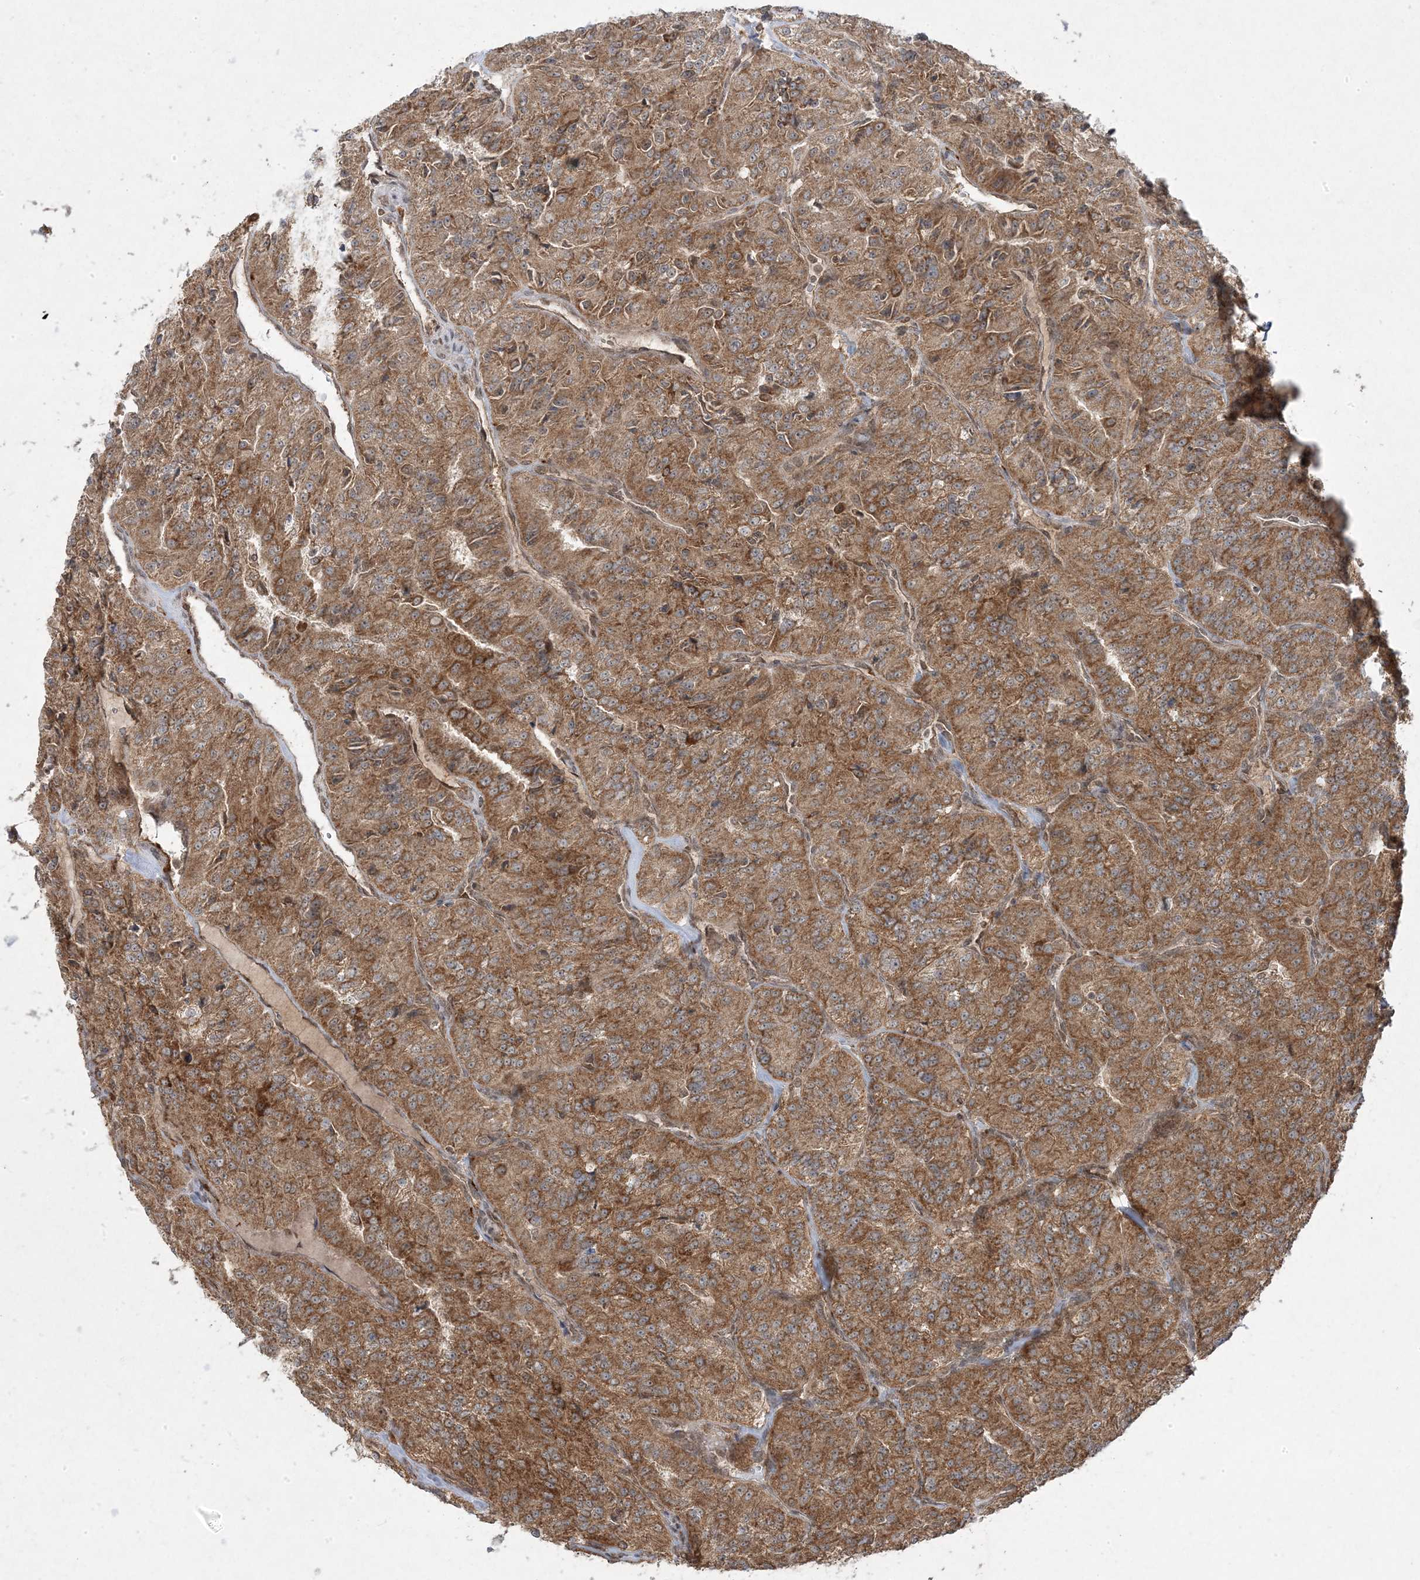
{"staining": {"intensity": "moderate", "quantity": ">75%", "location": "cytoplasmic/membranous"}, "tissue": "renal cancer", "cell_type": "Tumor cells", "image_type": "cancer", "snomed": [{"axis": "morphology", "description": "Adenocarcinoma, NOS"}, {"axis": "topography", "description": "Kidney"}], "caption": "A brown stain labels moderate cytoplasmic/membranous expression of a protein in human renal adenocarcinoma tumor cells.", "gene": "PLEKHM2", "patient": {"sex": "female", "age": 63}}